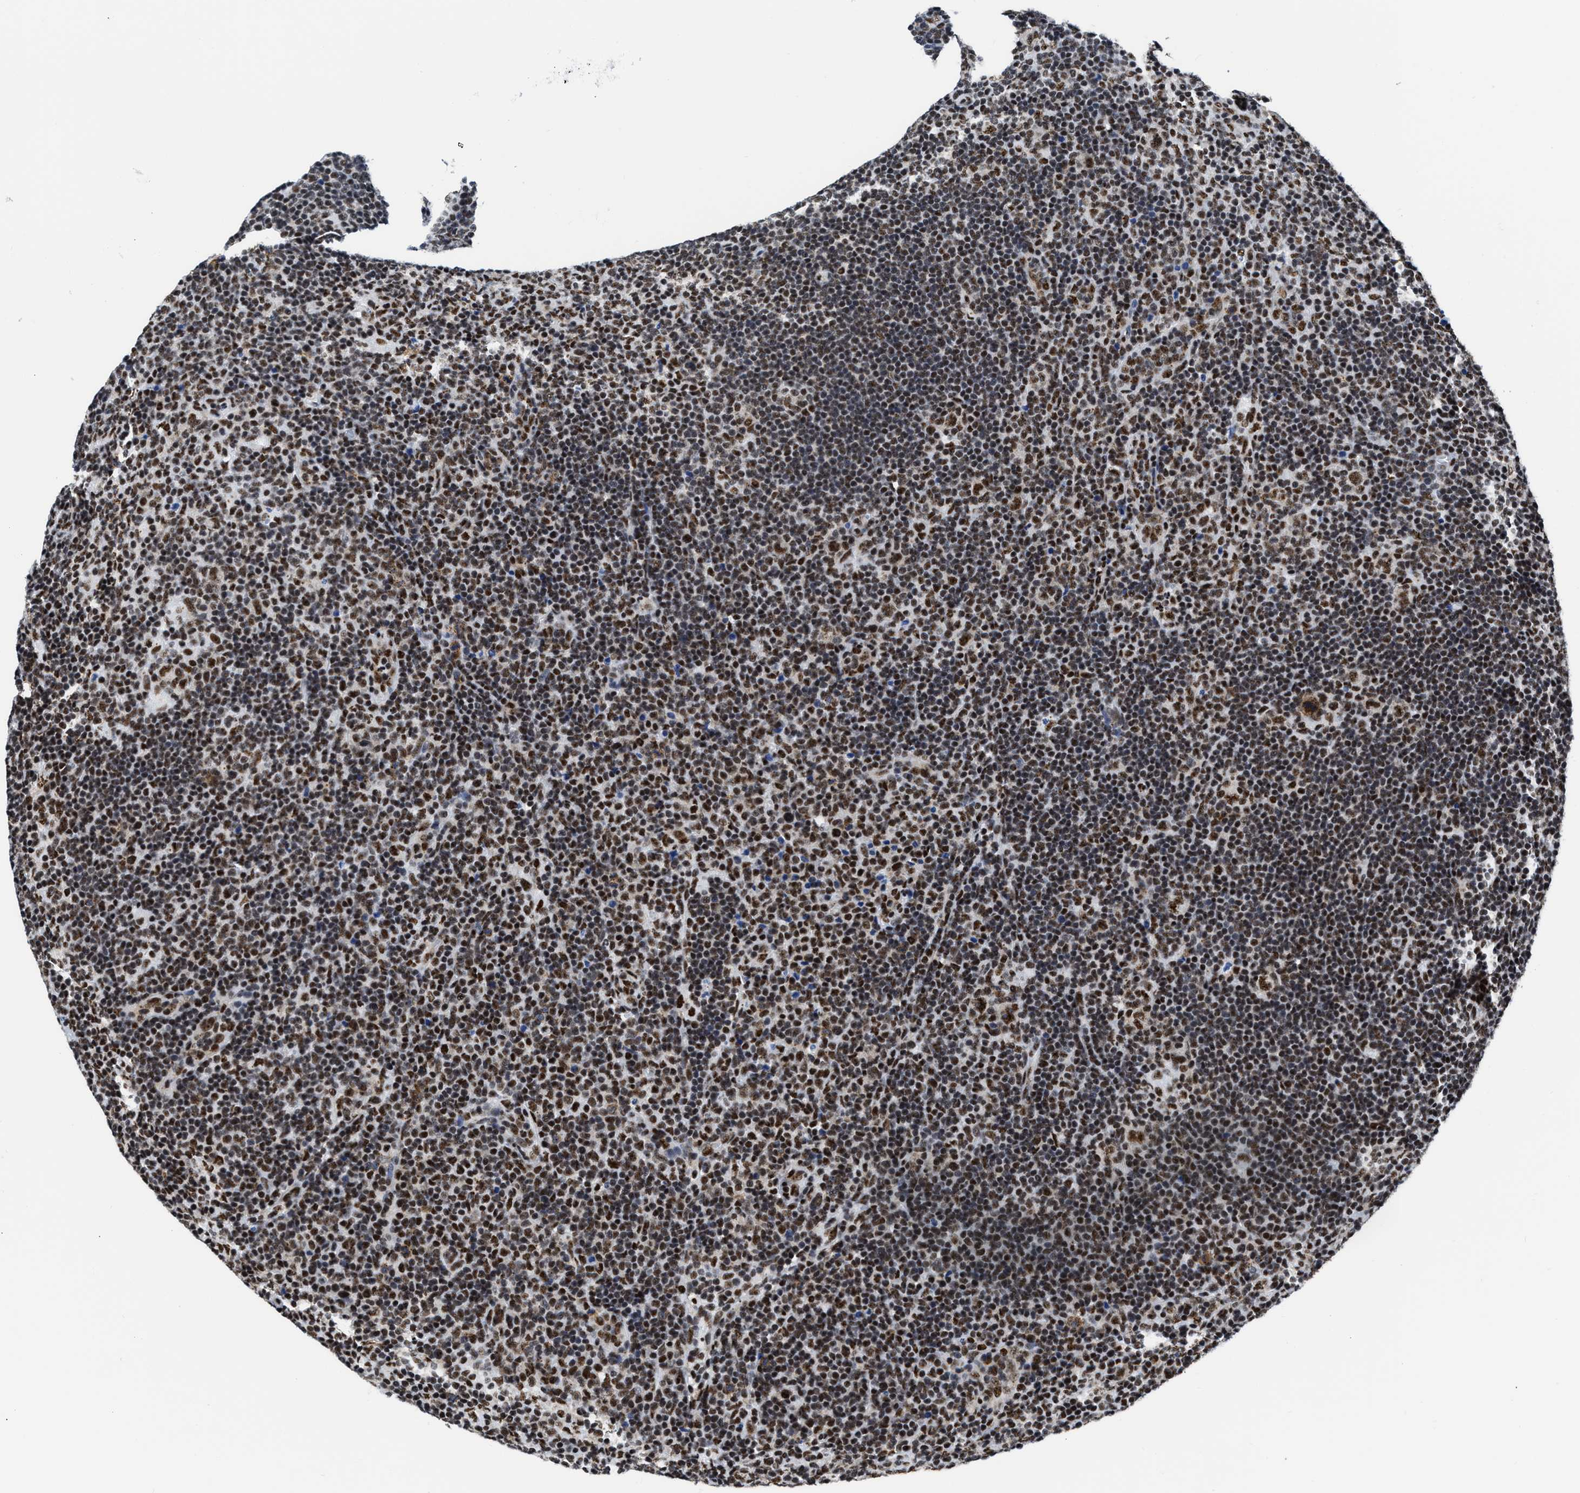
{"staining": {"intensity": "moderate", "quantity": ">75%", "location": "nuclear"}, "tissue": "lymphoma", "cell_type": "Tumor cells", "image_type": "cancer", "snomed": [{"axis": "morphology", "description": "Hodgkin's disease, NOS"}, {"axis": "topography", "description": "Lymph node"}], "caption": "Human Hodgkin's disease stained for a protein (brown) shows moderate nuclear positive positivity in about >75% of tumor cells.", "gene": "RBM8A", "patient": {"sex": "female", "age": 57}}